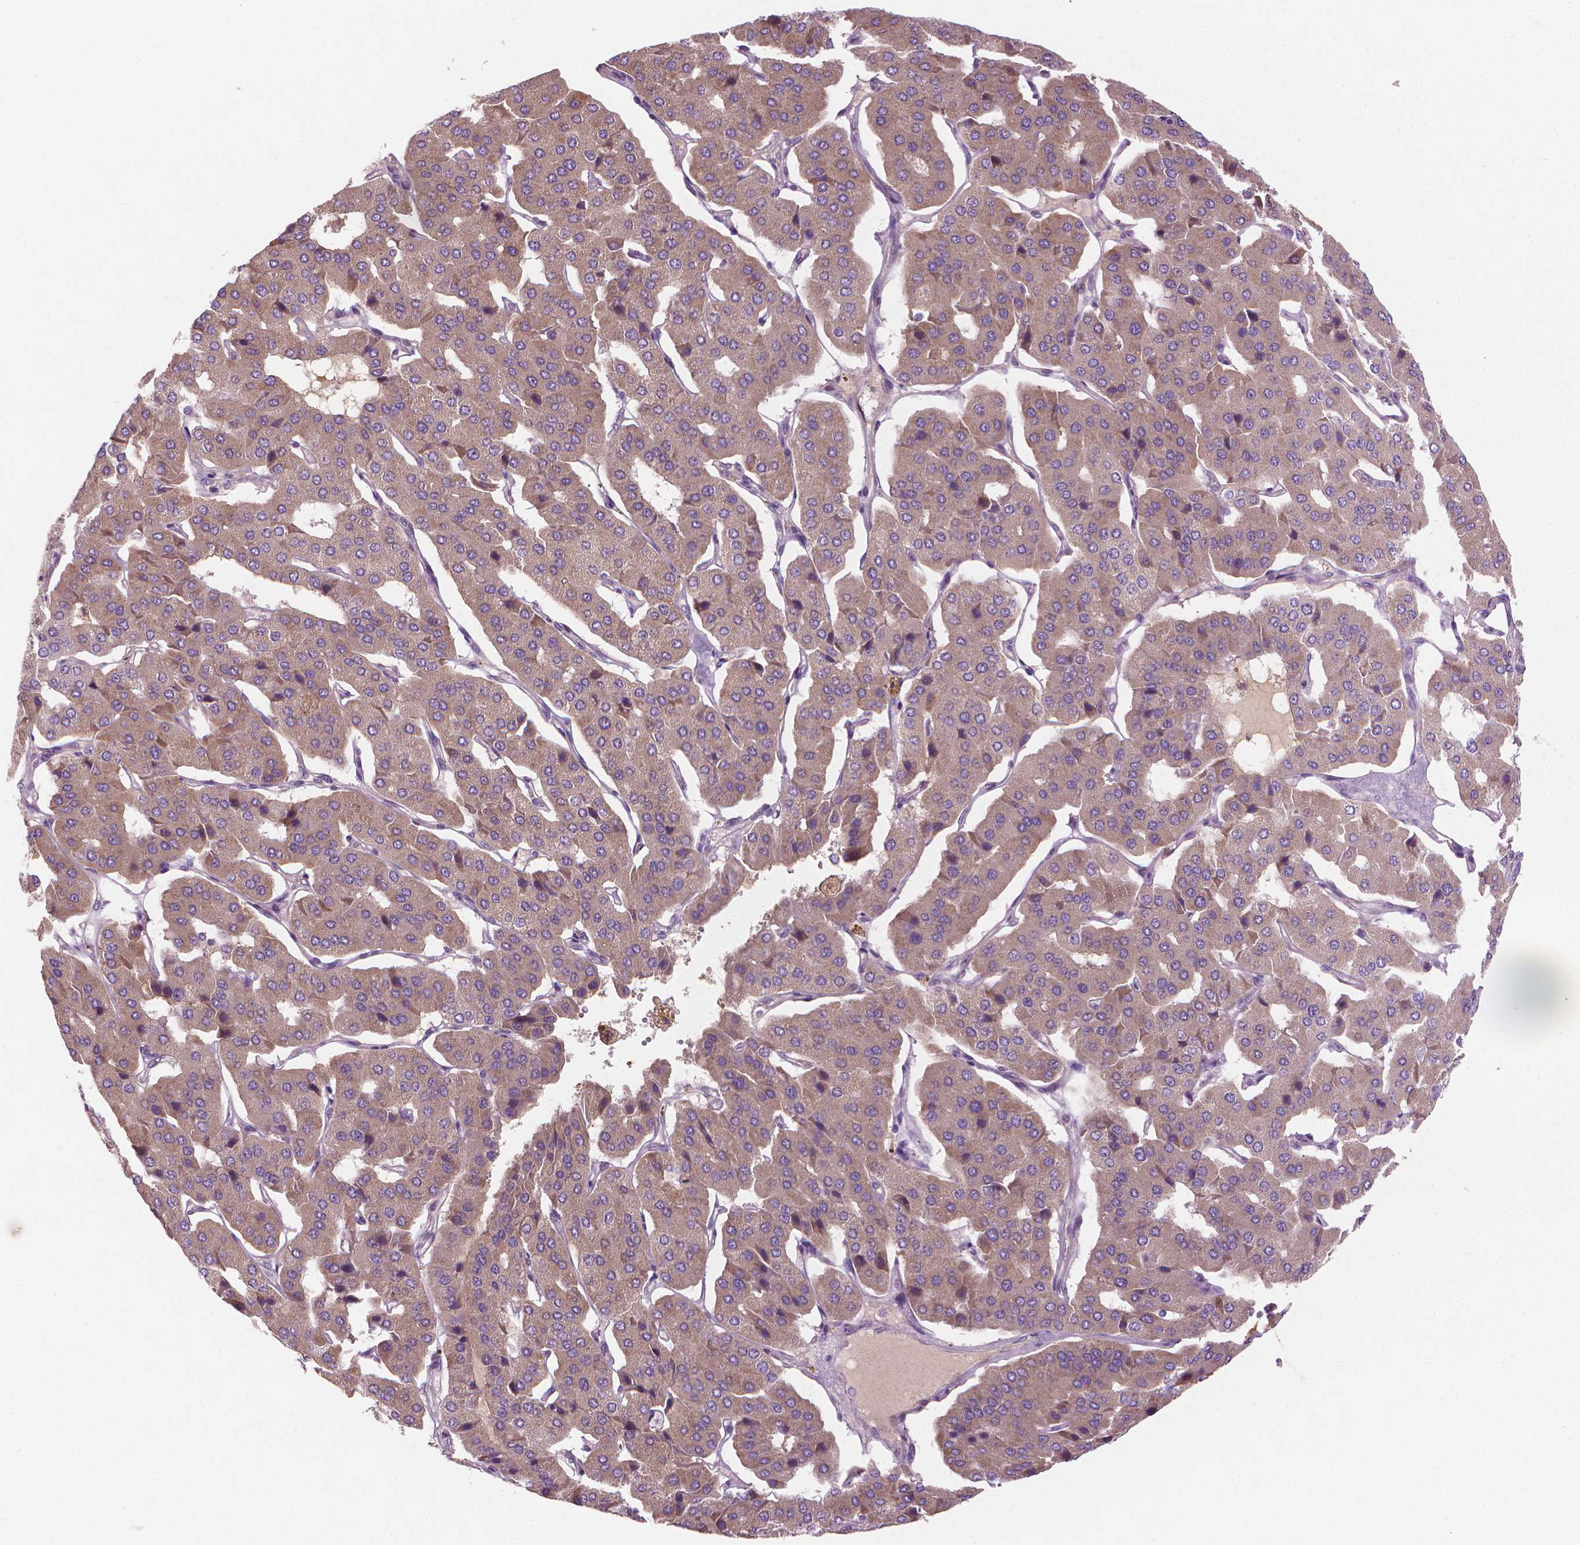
{"staining": {"intensity": "weak", "quantity": ">75%", "location": "cytoplasmic/membranous"}, "tissue": "parathyroid gland", "cell_type": "Glandular cells", "image_type": "normal", "snomed": [{"axis": "morphology", "description": "Normal tissue, NOS"}, {"axis": "morphology", "description": "Adenoma, NOS"}, {"axis": "topography", "description": "Parathyroid gland"}], "caption": "Immunohistochemistry (IHC) photomicrograph of normal parathyroid gland: parathyroid gland stained using IHC shows low levels of weak protein expression localized specifically in the cytoplasmic/membranous of glandular cells, appearing as a cytoplasmic/membranous brown color.", "gene": "RIIAD1", "patient": {"sex": "female", "age": 86}}